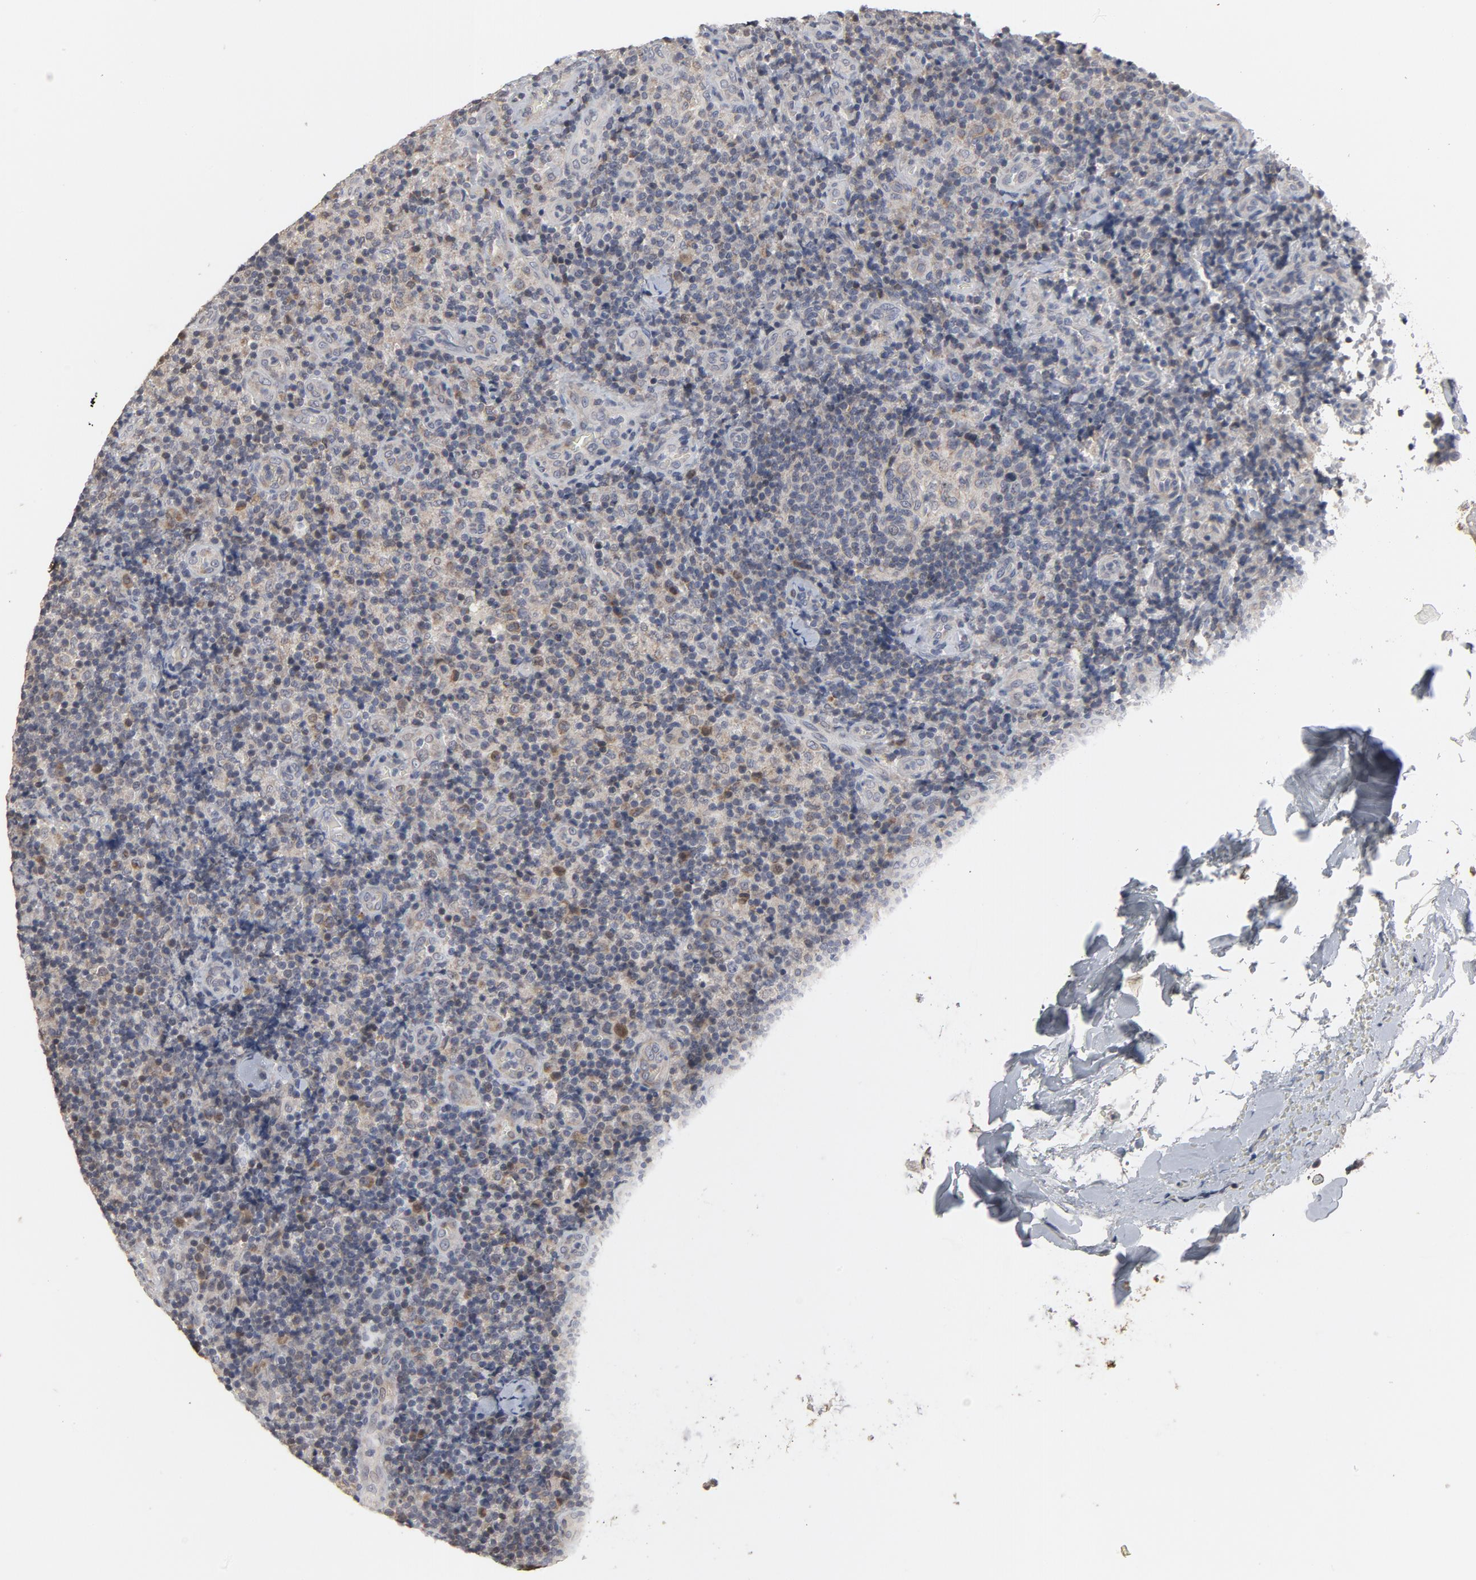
{"staining": {"intensity": "negative", "quantity": "none", "location": "none"}, "tissue": "lymph node", "cell_type": "Germinal center cells", "image_type": "normal", "snomed": [{"axis": "morphology", "description": "Normal tissue, NOS"}, {"axis": "morphology", "description": "Inflammation, NOS"}, {"axis": "topography", "description": "Lymph node"}], "caption": "Protein analysis of benign lymph node reveals no significant staining in germinal center cells. (DAB IHC with hematoxylin counter stain).", "gene": "PPP1R1B", "patient": {"sex": "male", "age": 46}}